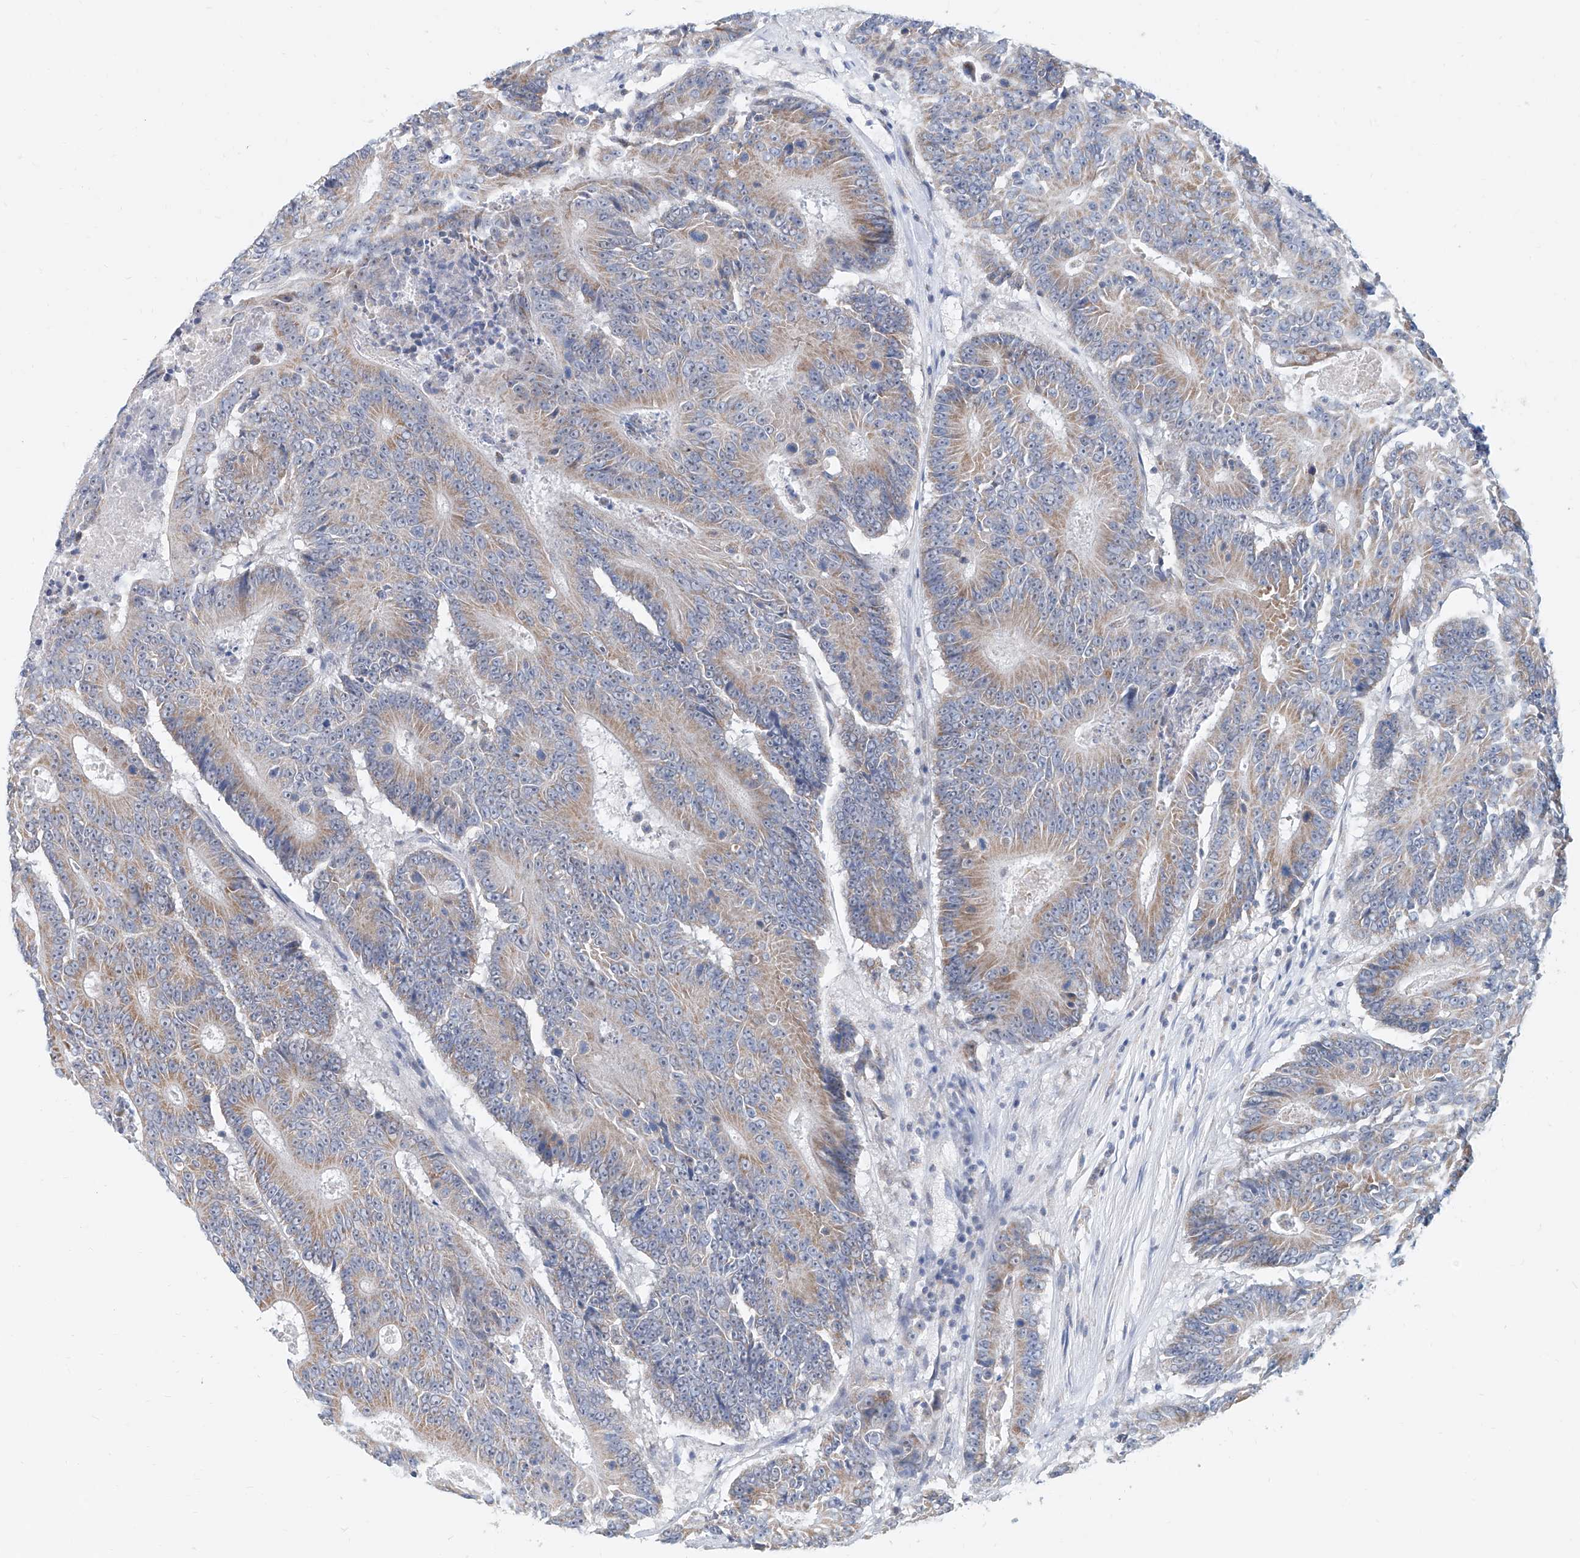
{"staining": {"intensity": "weak", "quantity": "25%-75%", "location": "cytoplasmic/membranous"}, "tissue": "colorectal cancer", "cell_type": "Tumor cells", "image_type": "cancer", "snomed": [{"axis": "morphology", "description": "Adenocarcinoma, NOS"}, {"axis": "topography", "description": "Colon"}], "caption": "About 25%-75% of tumor cells in adenocarcinoma (colorectal) display weak cytoplasmic/membranous protein positivity as visualized by brown immunohistochemical staining.", "gene": "SDE2", "patient": {"sex": "male", "age": 83}}